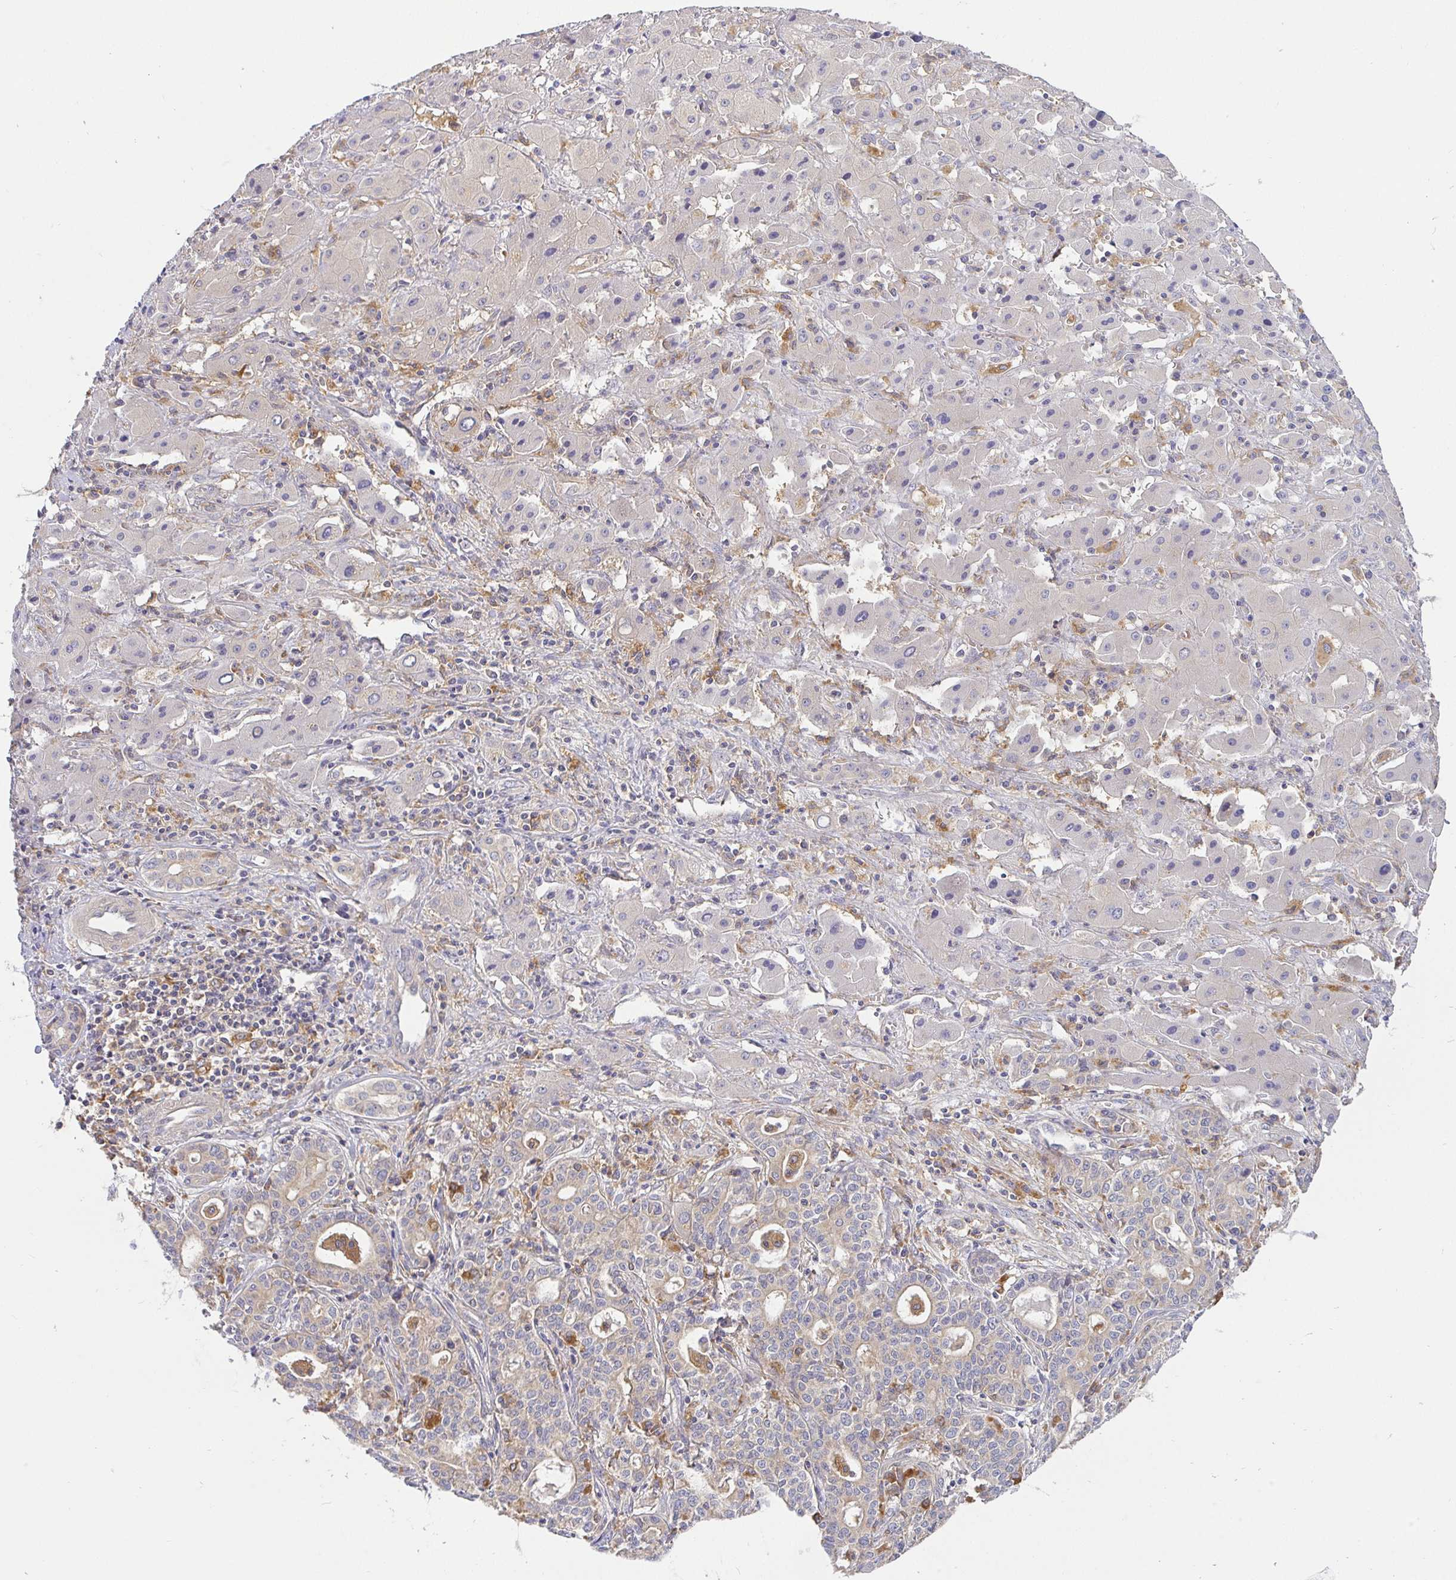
{"staining": {"intensity": "negative", "quantity": "none", "location": "none"}, "tissue": "liver cancer", "cell_type": "Tumor cells", "image_type": "cancer", "snomed": [{"axis": "morphology", "description": "Cholangiocarcinoma"}, {"axis": "topography", "description": "Liver"}], "caption": "Human liver cancer (cholangiocarcinoma) stained for a protein using immunohistochemistry (IHC) reveals no staining in tumor cells.", "gene": "ATP6V1F", "patient": {"sex": "female", "age": 61}}